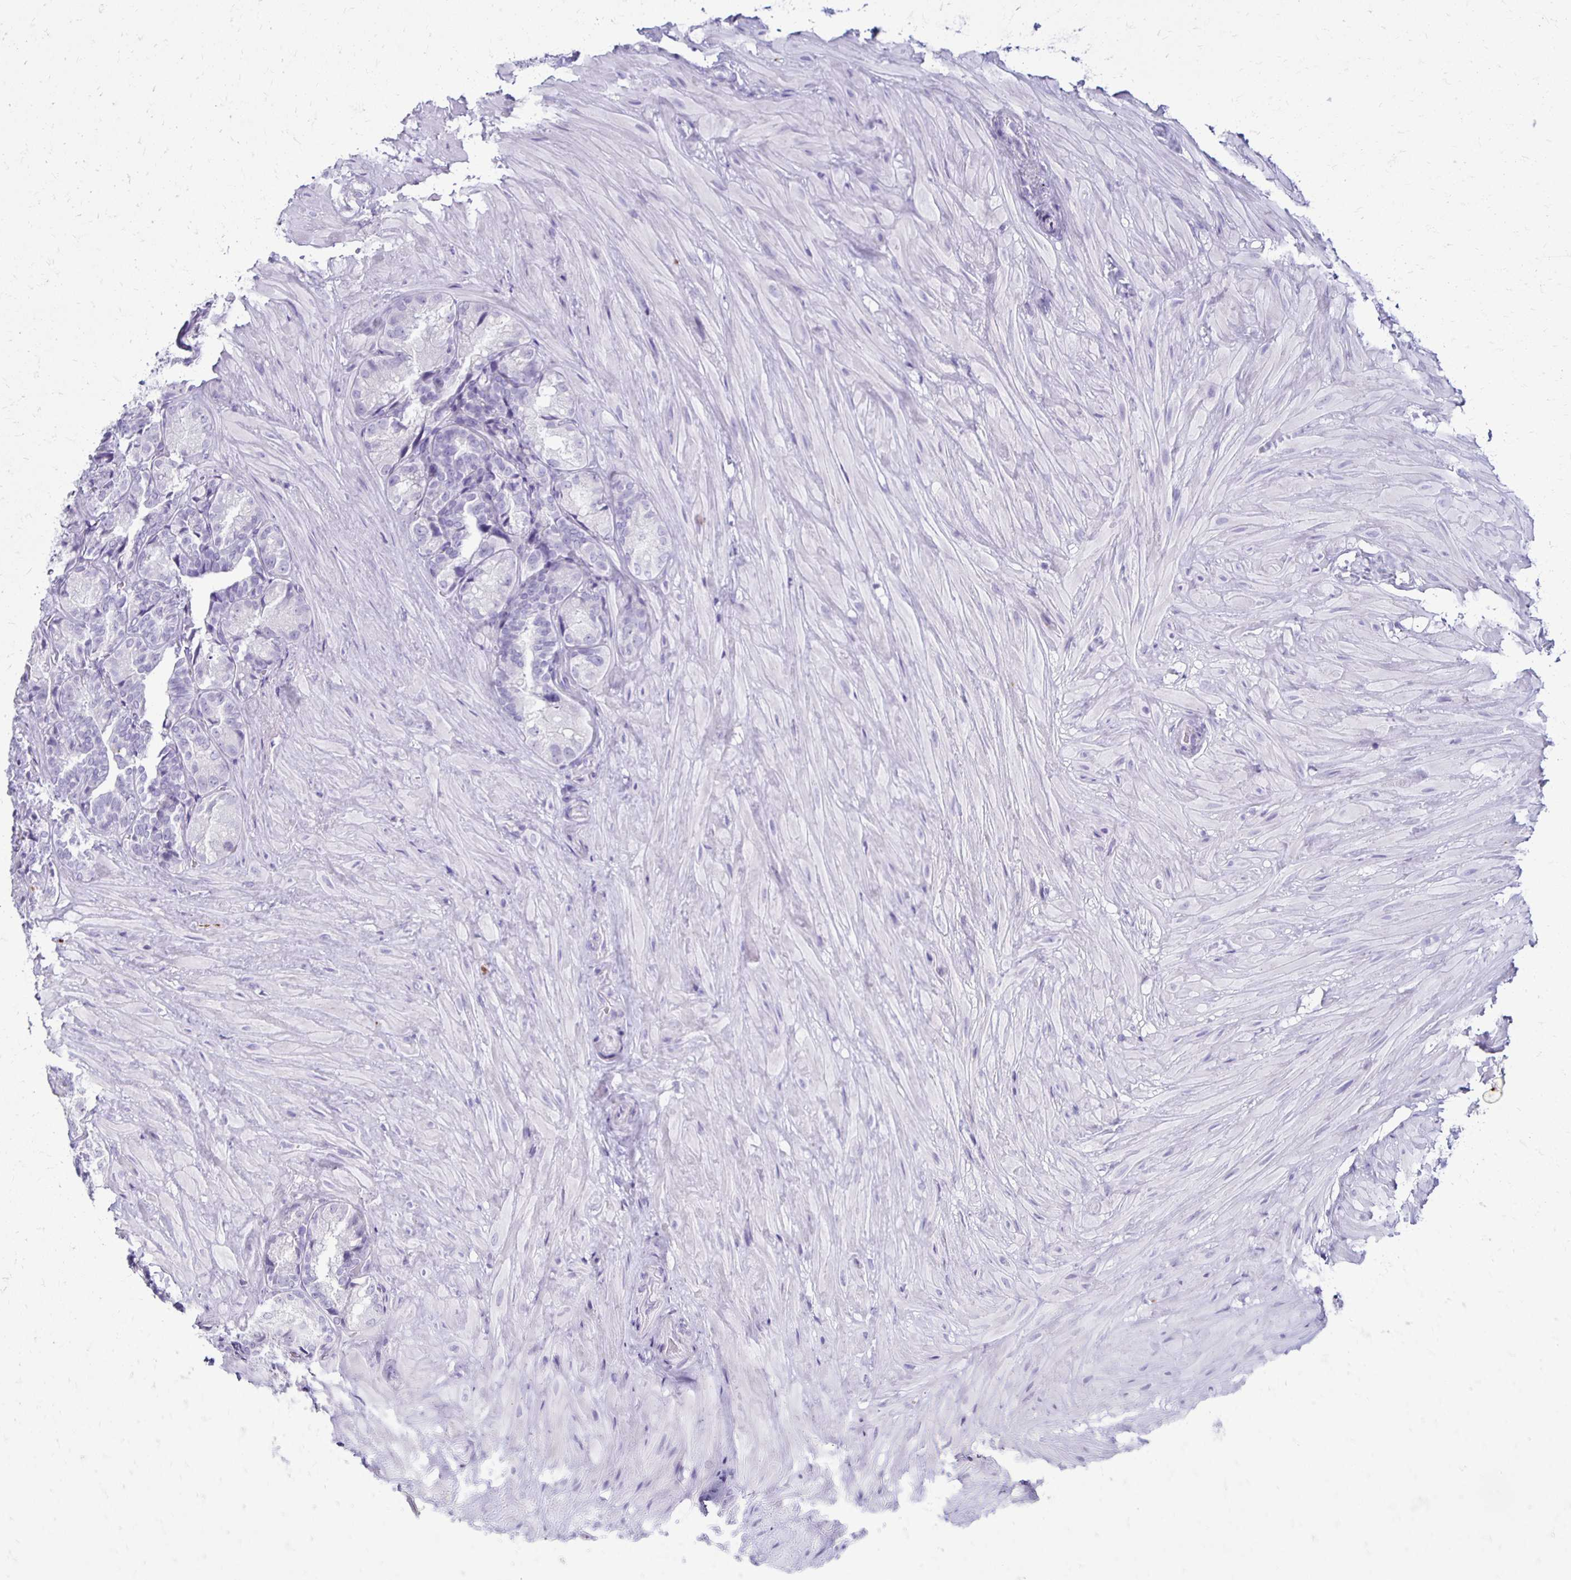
{"staining": {"intensity": "negative", "quantity": "none", "location": "none"}, "tissue": "seminal vesicle", "cell_type": "Glandular cells", "image_type": "normal", "snomed": [{"axis": "morphology", "description": "Normal tissue, NOS"}, {"axis": "topography", "description": "Seminal veicle"}], "caption": "An immunohistochemistry micrograph of benign seminal vesicle is shown. There is no staining in glandular cells of seminal vesicle. (Immunohistochemistry (ihc), brightfield microscopy, high magnification).", "gene": "RYR1", "patient": {"sex": "male", "age": 68}}